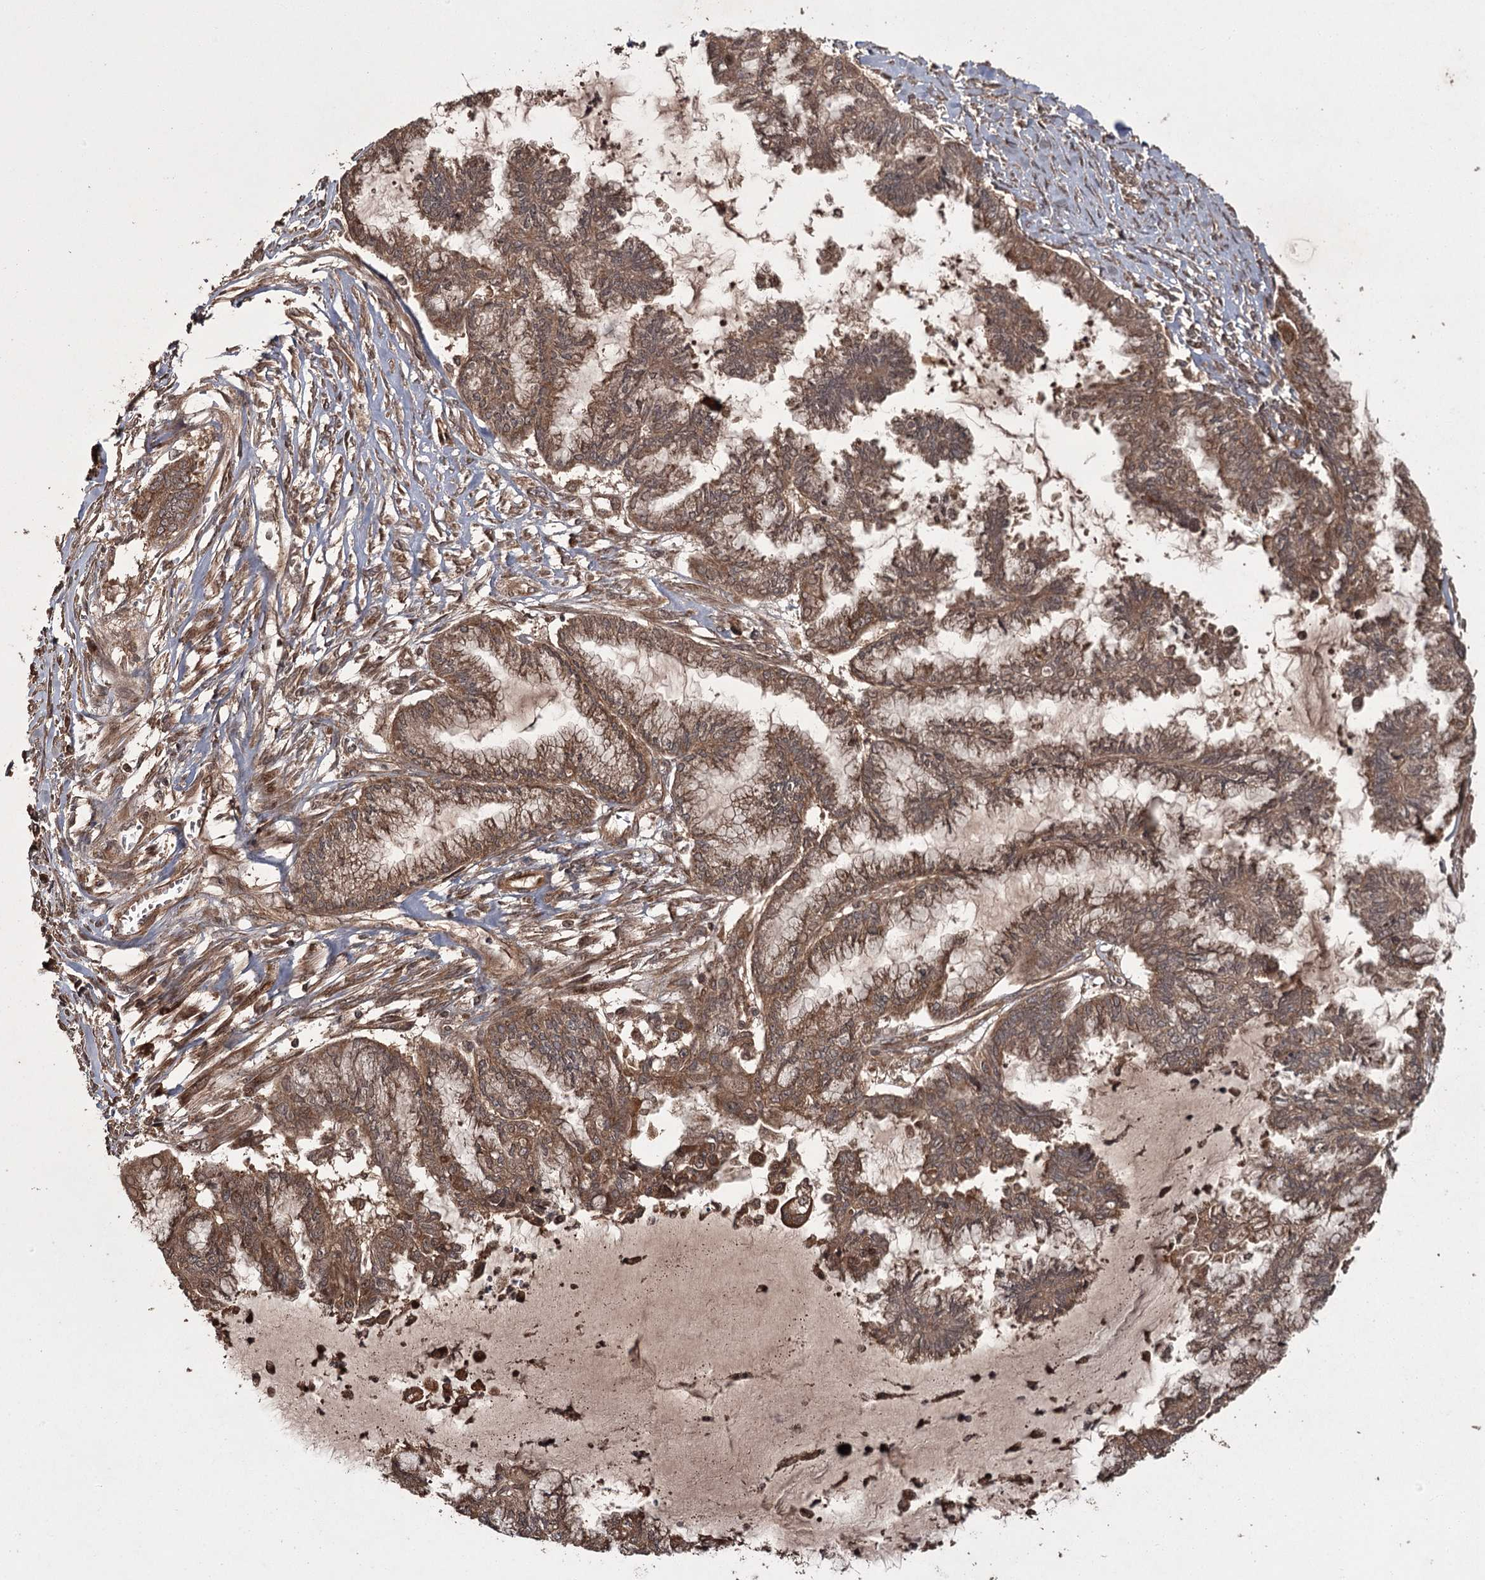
{"staining": {"intensity": "moderate", "quantity": ">75%", "location": "cytoplasmic/membranous"}, "tissue": "endometrial cancer", "cell_type": "Tumor cells", "image_type": "cancer", "snomed": [{"axis": "morphology", "description": "Adenocarcinoma, NOS"}, {"axis": "topography", "description": "Endometrium"}], "caption": "Endometrial cancer (adenocarcinoma) tissue displays moderate cytoplasmic/membranous positivity in approximately >75% of tumor cells, visualized by immunohistochemistry.", "gene": "RPAP3", "patient": {"sex": "female", "age": 86}}